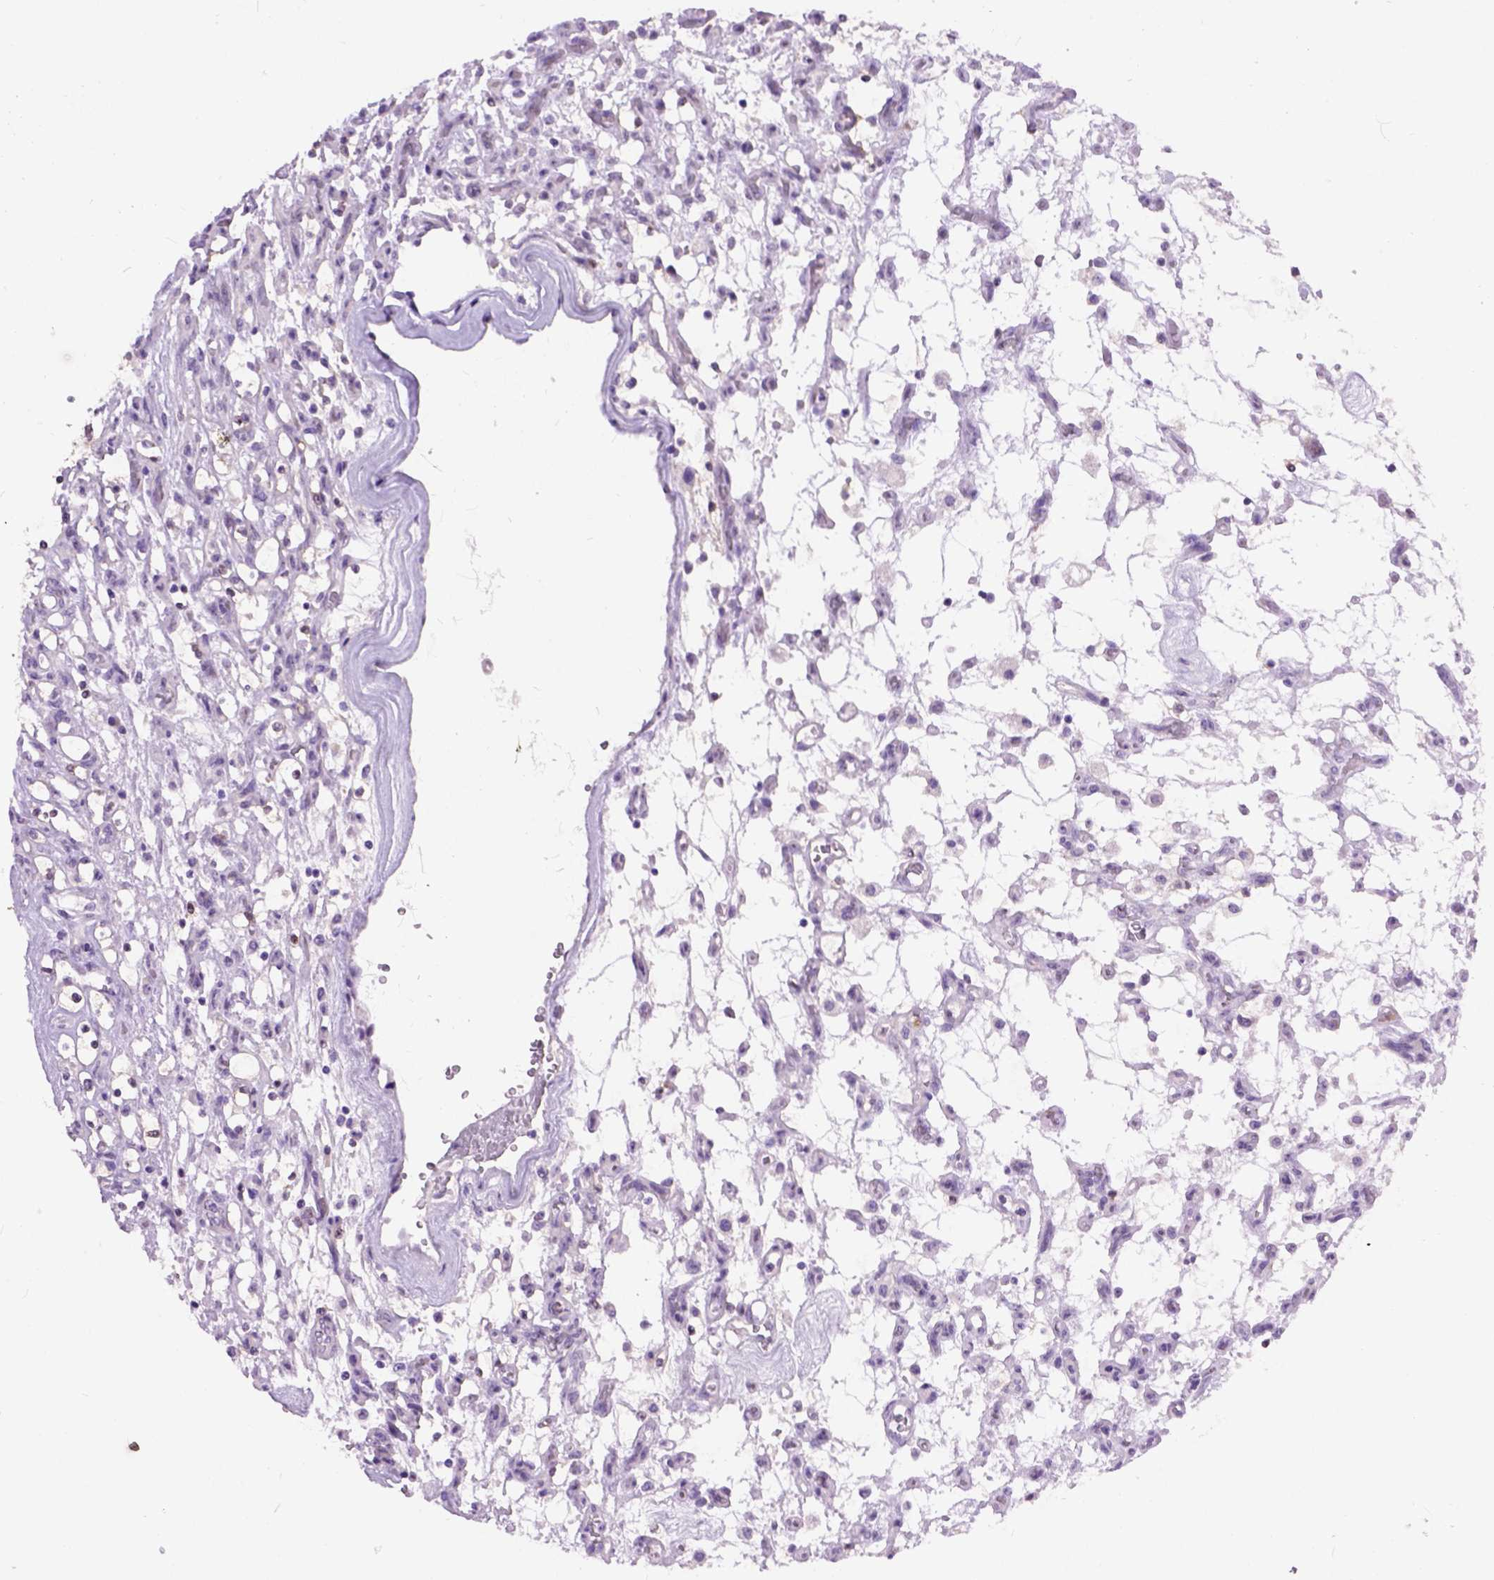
{"staining": {"intensity": "weak", "quantity": "25%-75%", "location": "cytoplasmic/membranous"}, "tissue": "renal cancer", "cell_type": "Tumor cells", "image_type": "cancer", "snomed": [{"axis": "morphology", "description": "Adenocarcinoma, NOS"}, {"axis": "topography", "description": "Kidney"}], "caption": "Protein staining of renal cancer tissue reveals weak cytoplasmic/membranous expression in approximately 25%-75% of tumor cells.", "gene": "MAPT", "patient": {"sex": "female", "age": 69}}